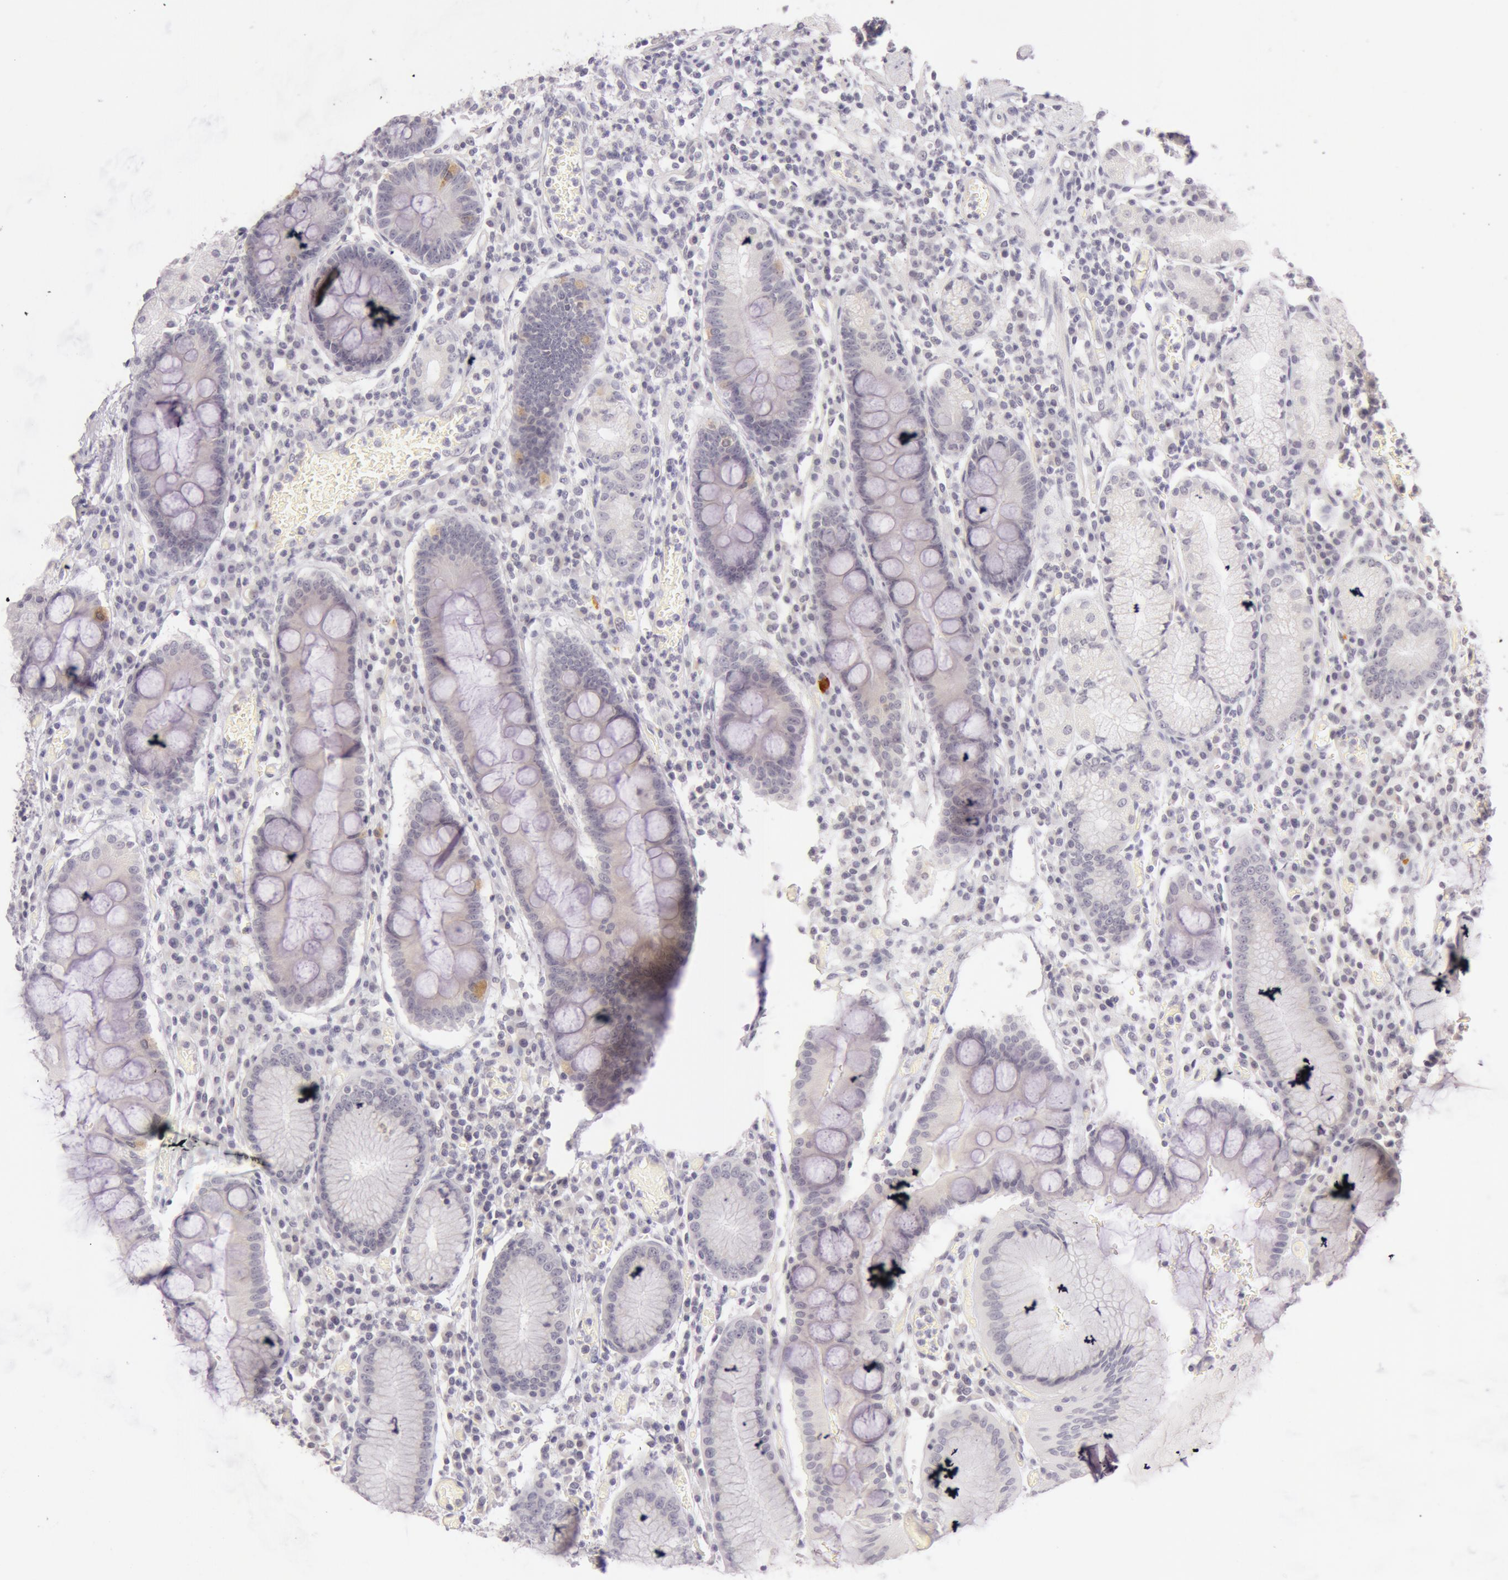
{"staining": {"intensity": "negative", "quantity": "none", "location": "none"}, "tissue": "stomach", "cell_type": "Glandular cells", "image_type": "normal", "snomed": [{"axis": "morphology", "description": "Normal tissue, NOS"}, {"axis": "topography", "description": "Stomach, lower"}], "caption": "Photomicrograph shows no protein expression in glandular cells of normal stomach. (Stains: DAB IHC with hematoxylin counter stain, Microscopy: brightfield microscopy at high magnification).", "gene": "RBMY1A1", "patient": {"sex": "female", "age": 73}}